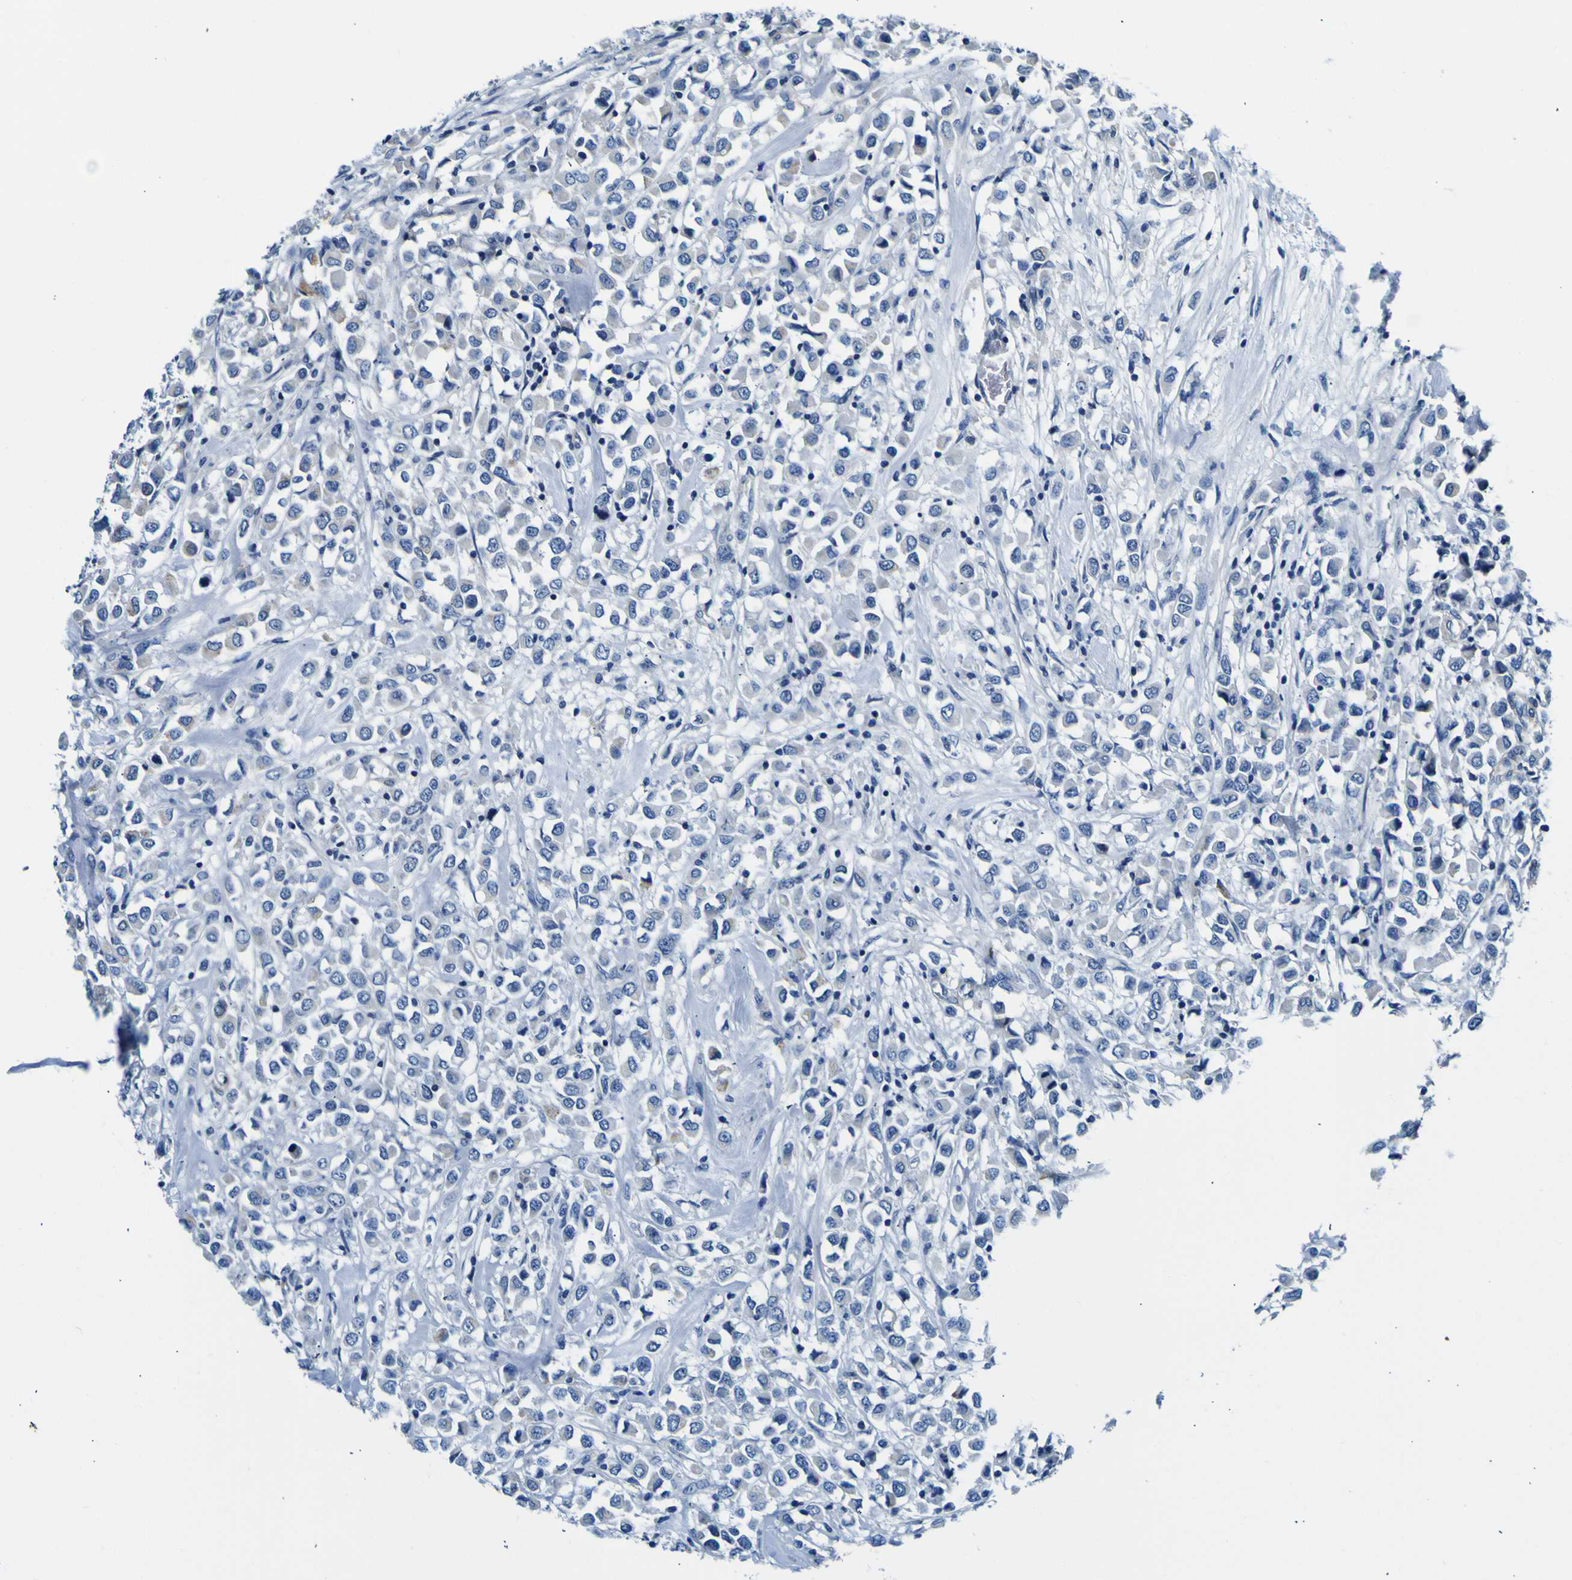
{"staining": {"intensity": "negative", "quantity": "none", "location": "none"}, "tissue": "breast cancer", "cell_type": "Tumor cells", "image_type": "cancer", "snomed": [{"axis": "morphology", "description": "Duct carcinoma"}, {"axis": "topography", "description": "Breast"}], "caption": "IHC histopathology image of human breast cancer (infiltrating ductal carcinoma) stained for a protein (brown), which demonstrates no staining in tumor cells.", "gene": "ADGRA2", "patient": {"sex": "female", "age": 61}}